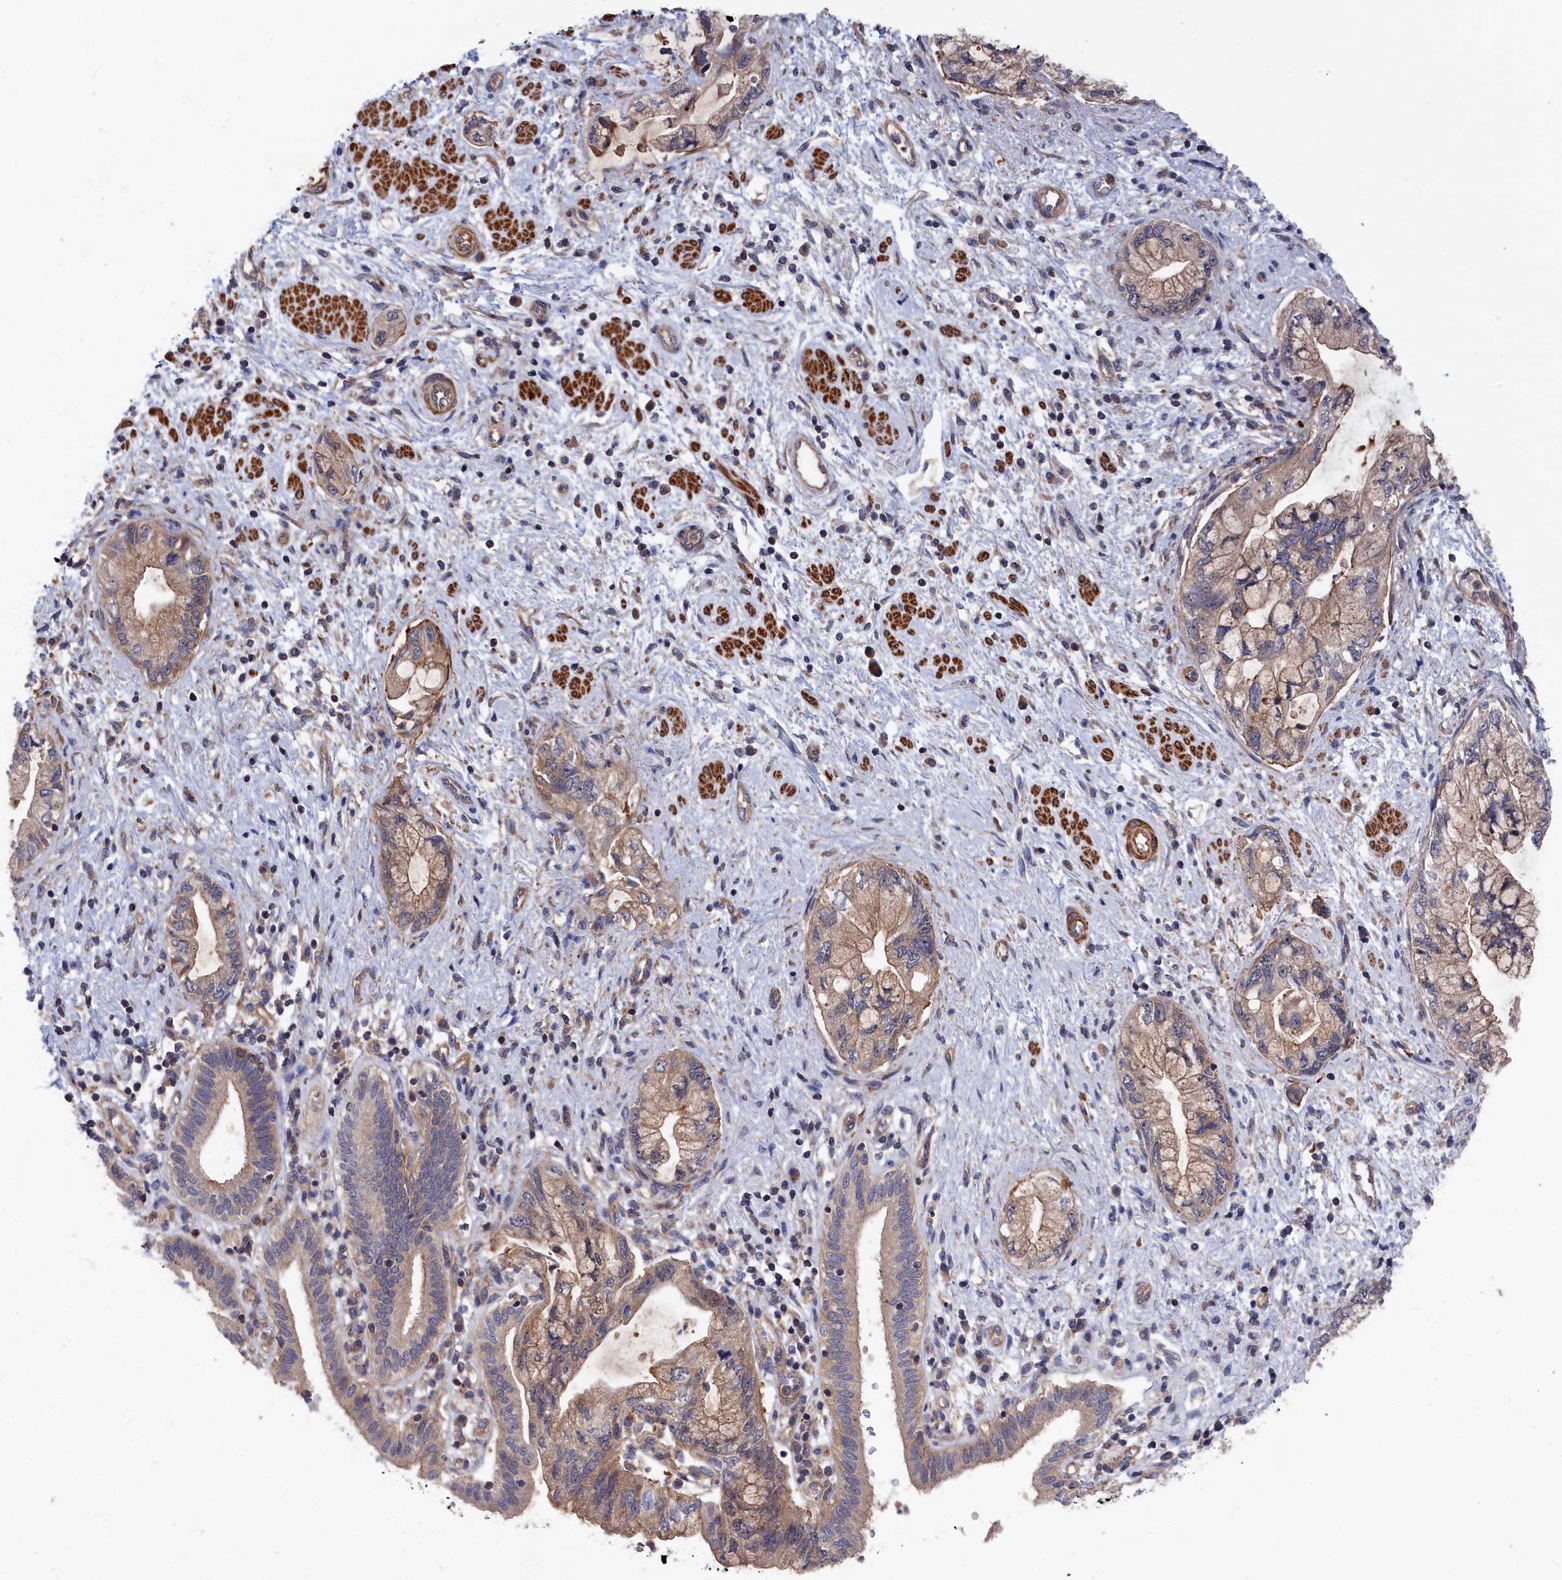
{"staining": {"intensity": "weak", "quantity": "25%-75%", "location": "cytoplasmic/membranous"}, "tissue": "pancreatic cancer", "cell_type": "Tumor cells", "image_type": "cancer", "snomed": [{"axis": "morphology", "description": "Adenocarcinoma, NOS"}, {"axis": "topography", "description": "Pancreas"}], "caption": "Protein positivity by immunohistochemistry (IHC) exhibits weak cytoplasmic/membranous positivity in about 25%-75% of tumor cells in adenocarcinoma (pancreatic). (IHC, brightfield microscopy, high magnification).", "gene": "LDHD", "patient": {"sex": "female", "age": 73}}